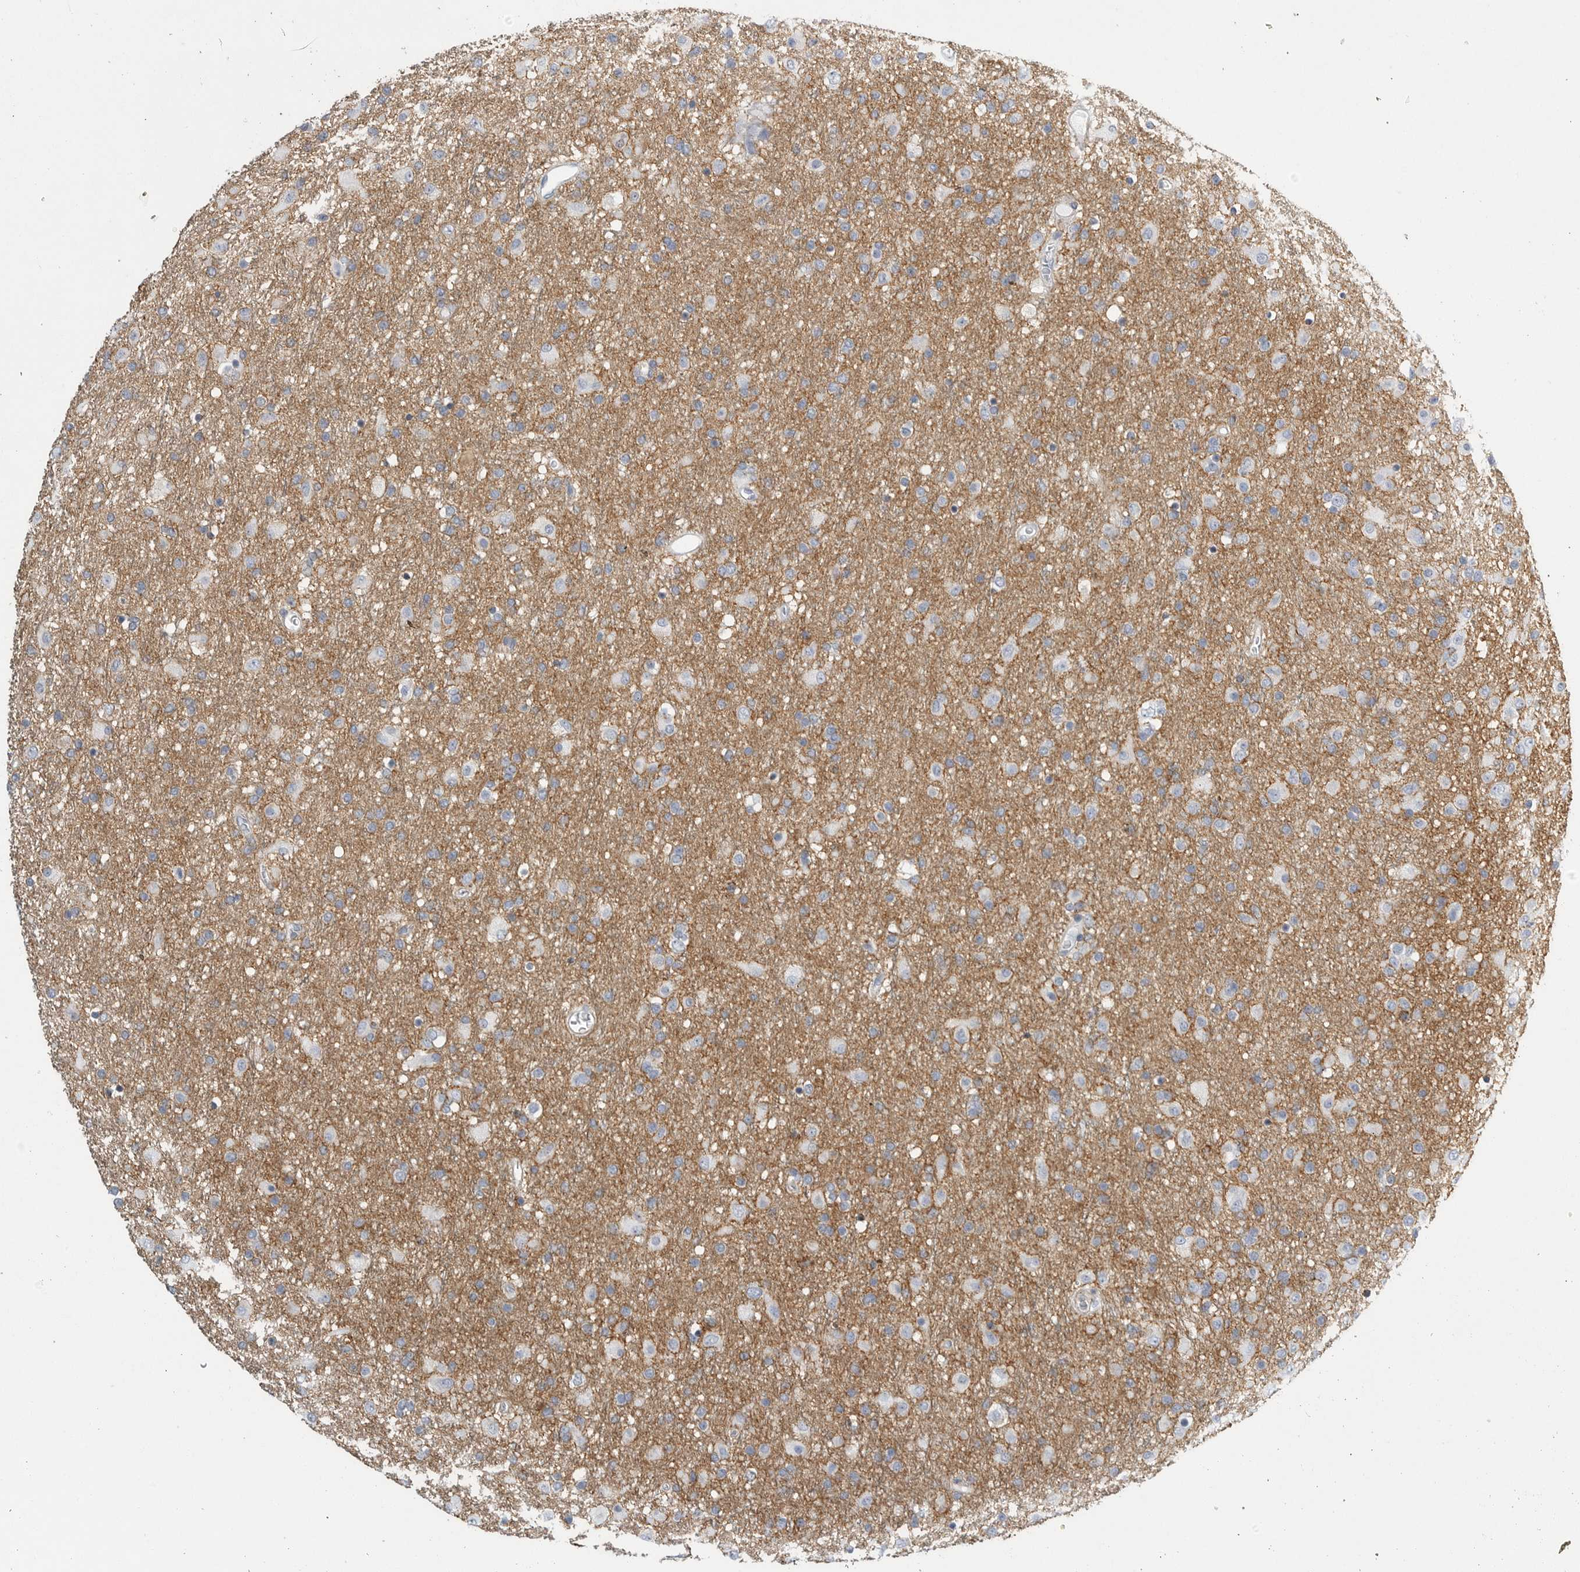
{"staining": {"intensity": "negative", "quantity": "none", "location": "none"}, "tissue": "glioma", "cell_type": "Tumor cells", "image_type": "cancer", "snomed": [{"axis": "morphology", "description": "Glioma, malignant, Low grade"}, {"axis": "topography", "description": "Brain"}], "caption": "Immunohistochemistry of human malignant low-grade glioma displays no expression in tumor cells.", "gene": "TNR", "patient": {"sex": "male", "age": 65}}